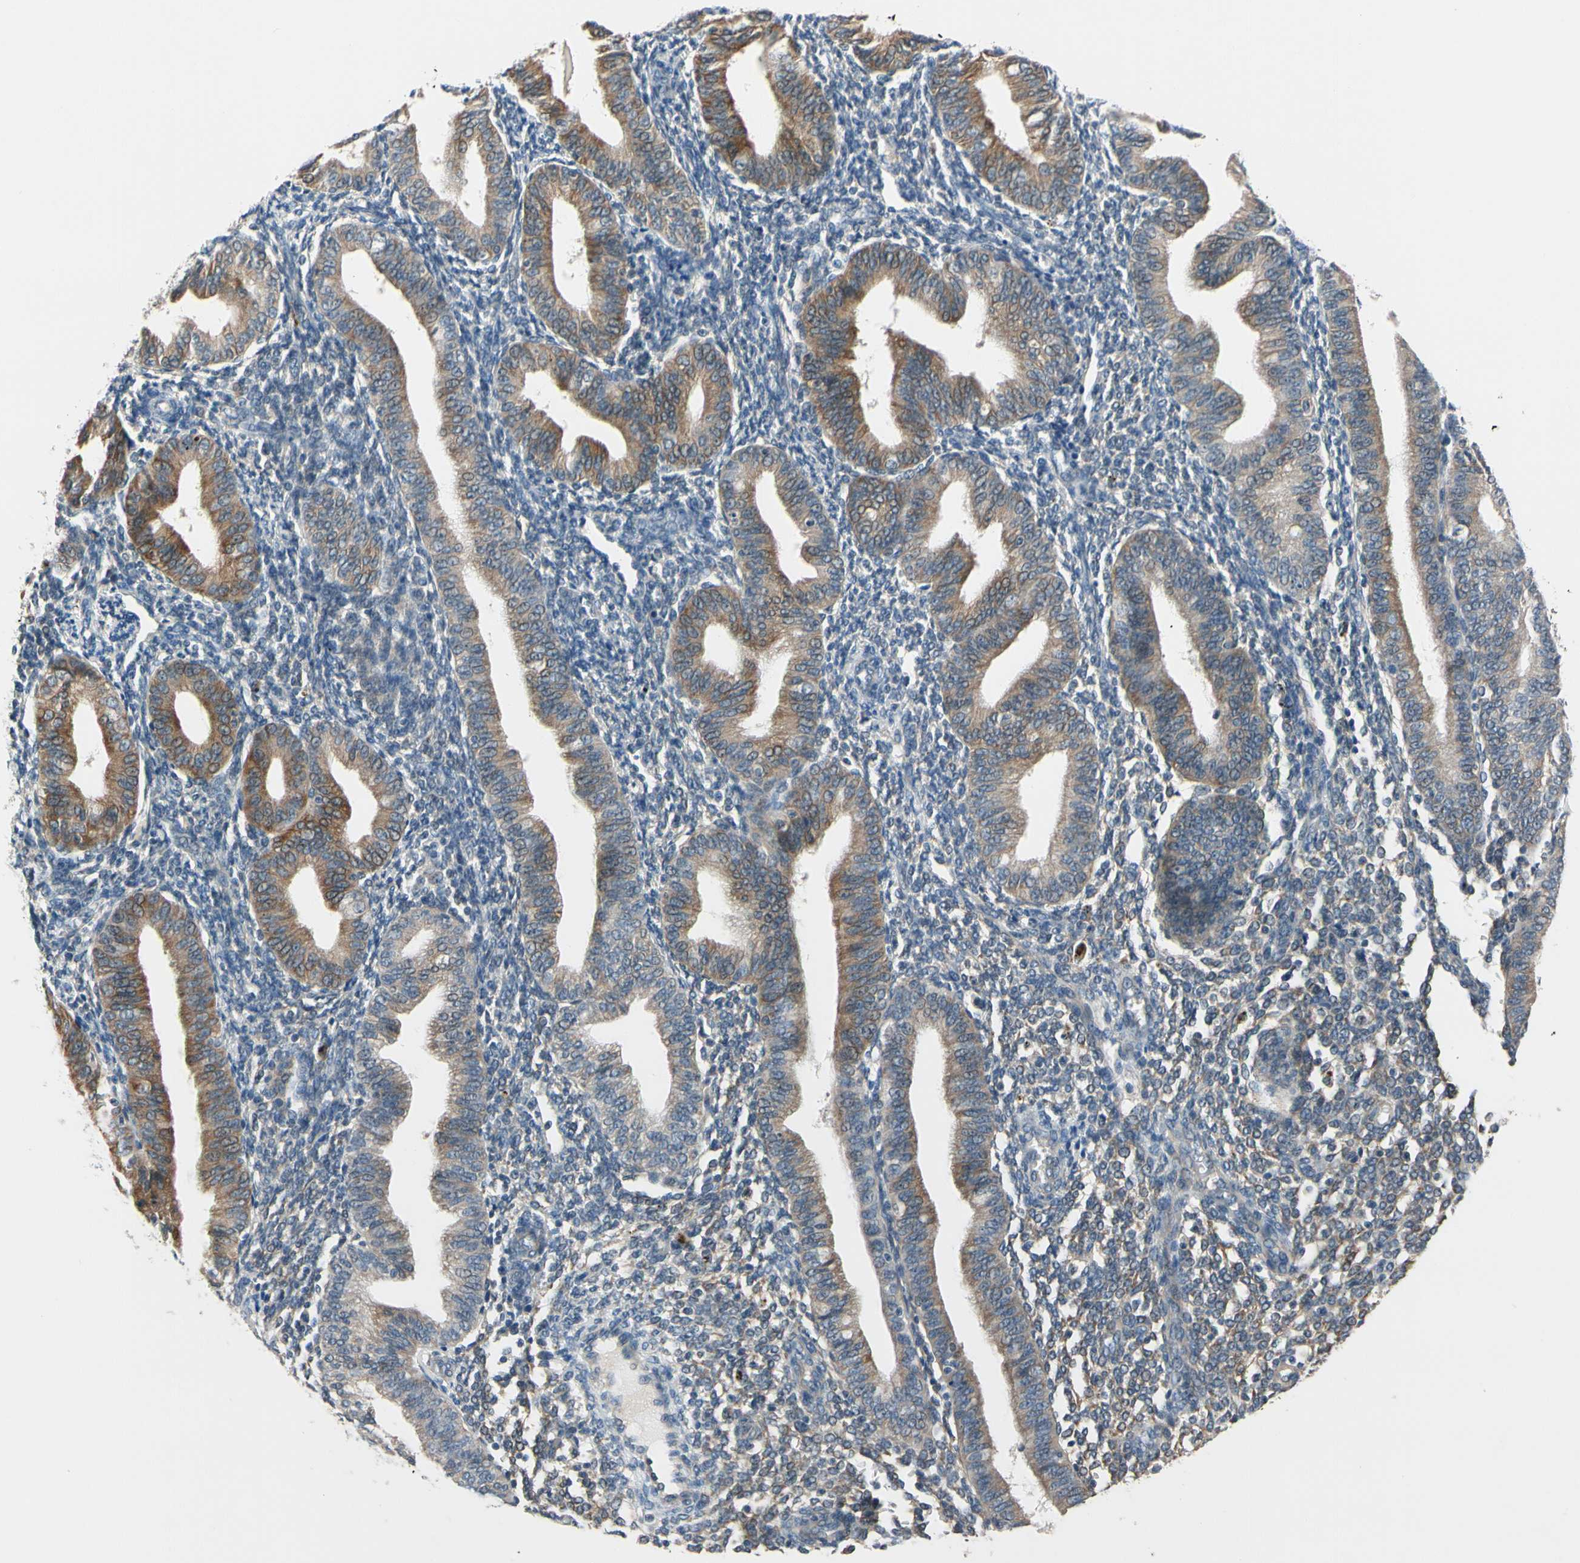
{"staining": {"intensity": "negative", "quantity": "none", "location": "none"}, "tissue": "endometrium", "cell_type": "Cells in endometrial stroma", "image_type": "normal", "snomed": [{"axis": "morphology", "description": "Normal tissue, NOS"}, {"axis": "topography", "description": "Endometrium"}], "caption": "The immunohistochemistry (IHC) photomicrograph has no significant expression in cells in endometrial stroma of endometrium. (Stains: DAB (3,3'-diaminobenzidine) immunohistochemistry (IHC) with hematoxylin counter stain, Microscopy: brightfield microscopy at high magnification).", "gene": "SLC27A6", "patient": {"sex": "female", "age": 61}}